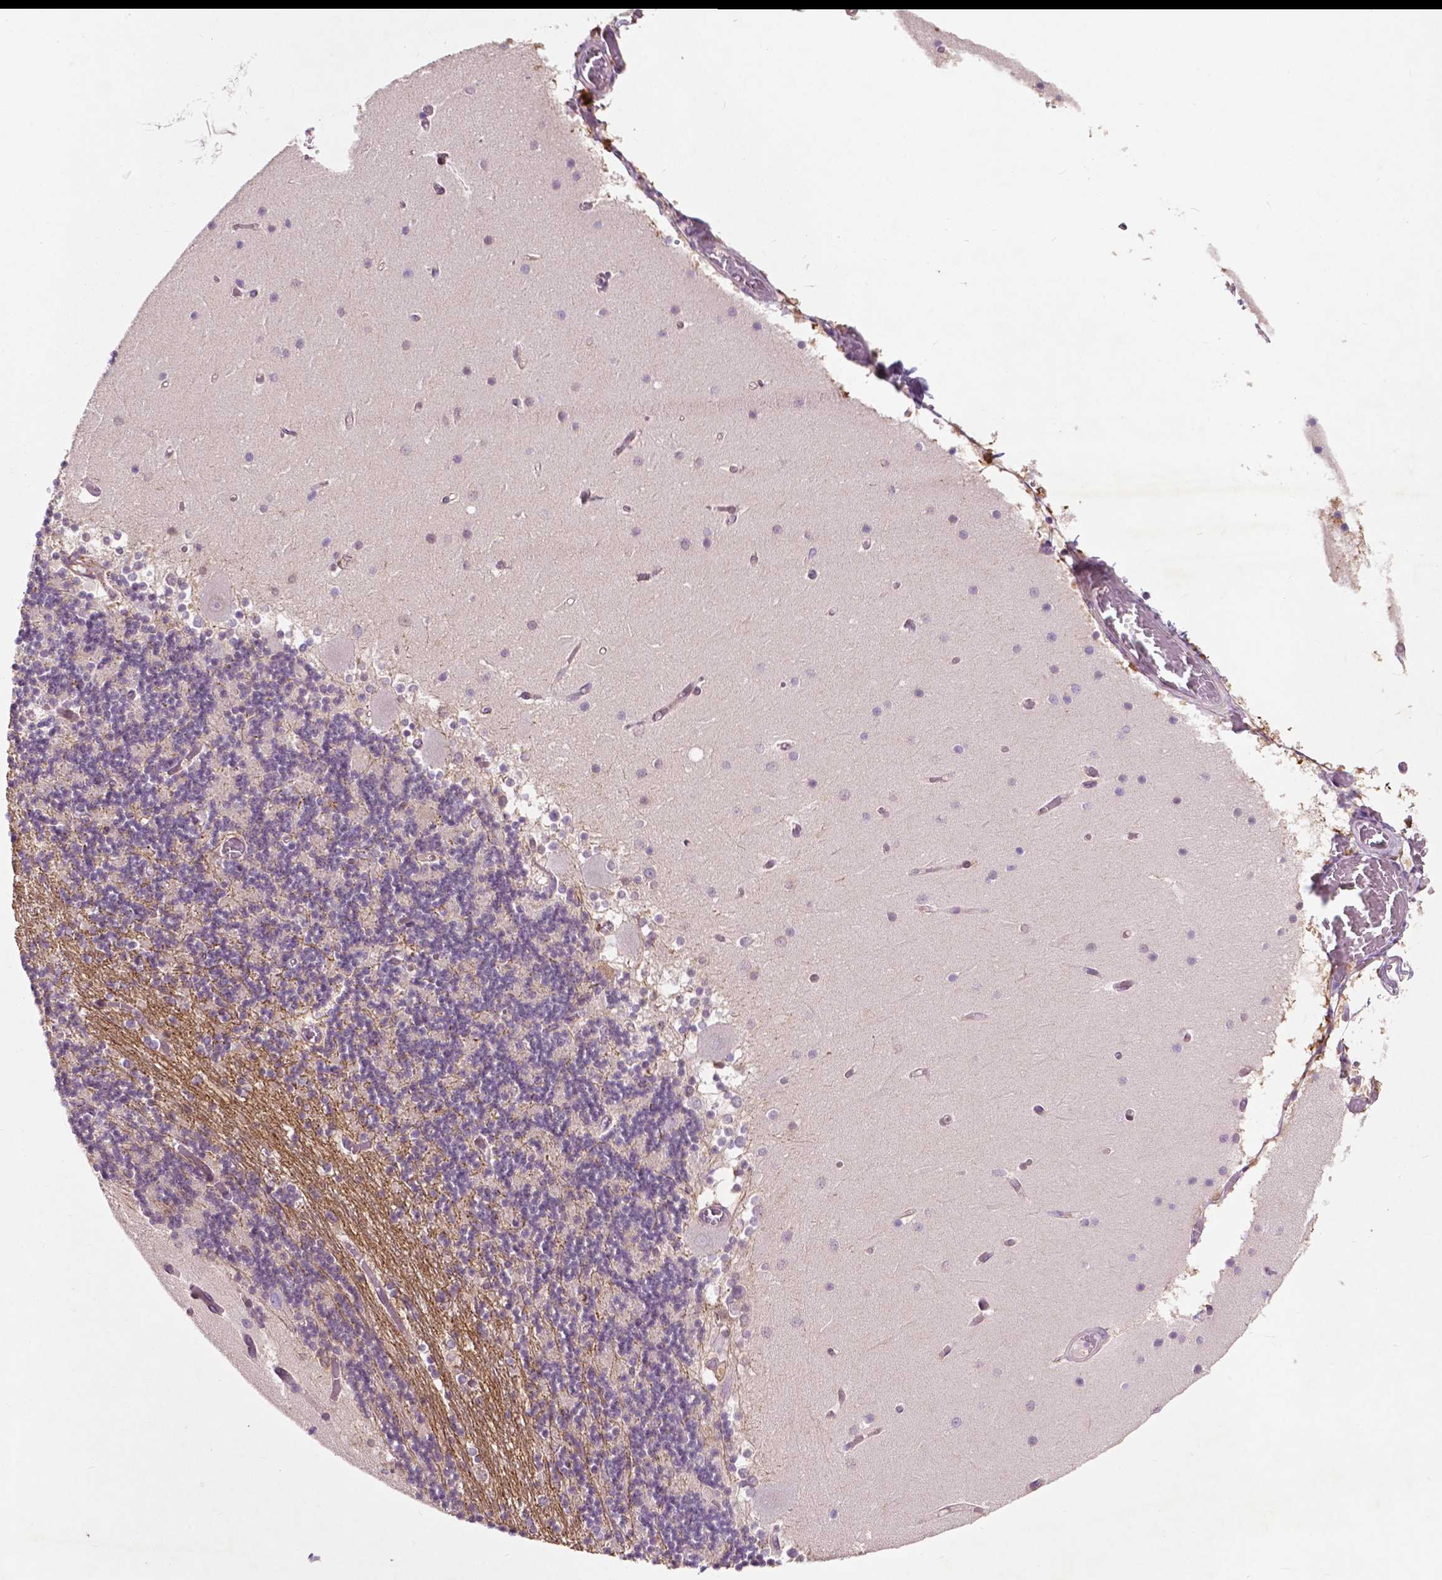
{"staining": {"intensity": "weak", "quantity": "25%-75%", "location": "cytoplasmic/membranous"}, "tissue": "cerebellum", "cell_type": "Cells in granular layer", "image_type": "normal", "snomed": [{"axis": "morphology", "description": "Normal tissue, NOS"}, {"axis": "topography", "description": "Cerebellum"}], "caption": "Brown immunohistochemical staining in unremarkable cerebellum shows weak cytoplasmic/membranous positivity in approximately 25%-75% of cells in granular layer. The protein of interest is stained brown, and the nuclei are stained in blue (DAB (3,3'-diaminobenzidine) IHC with brightfield microscopy, high magnification).", "gene": "GPR37", "patient": {"sex": "female", "age": 28}}